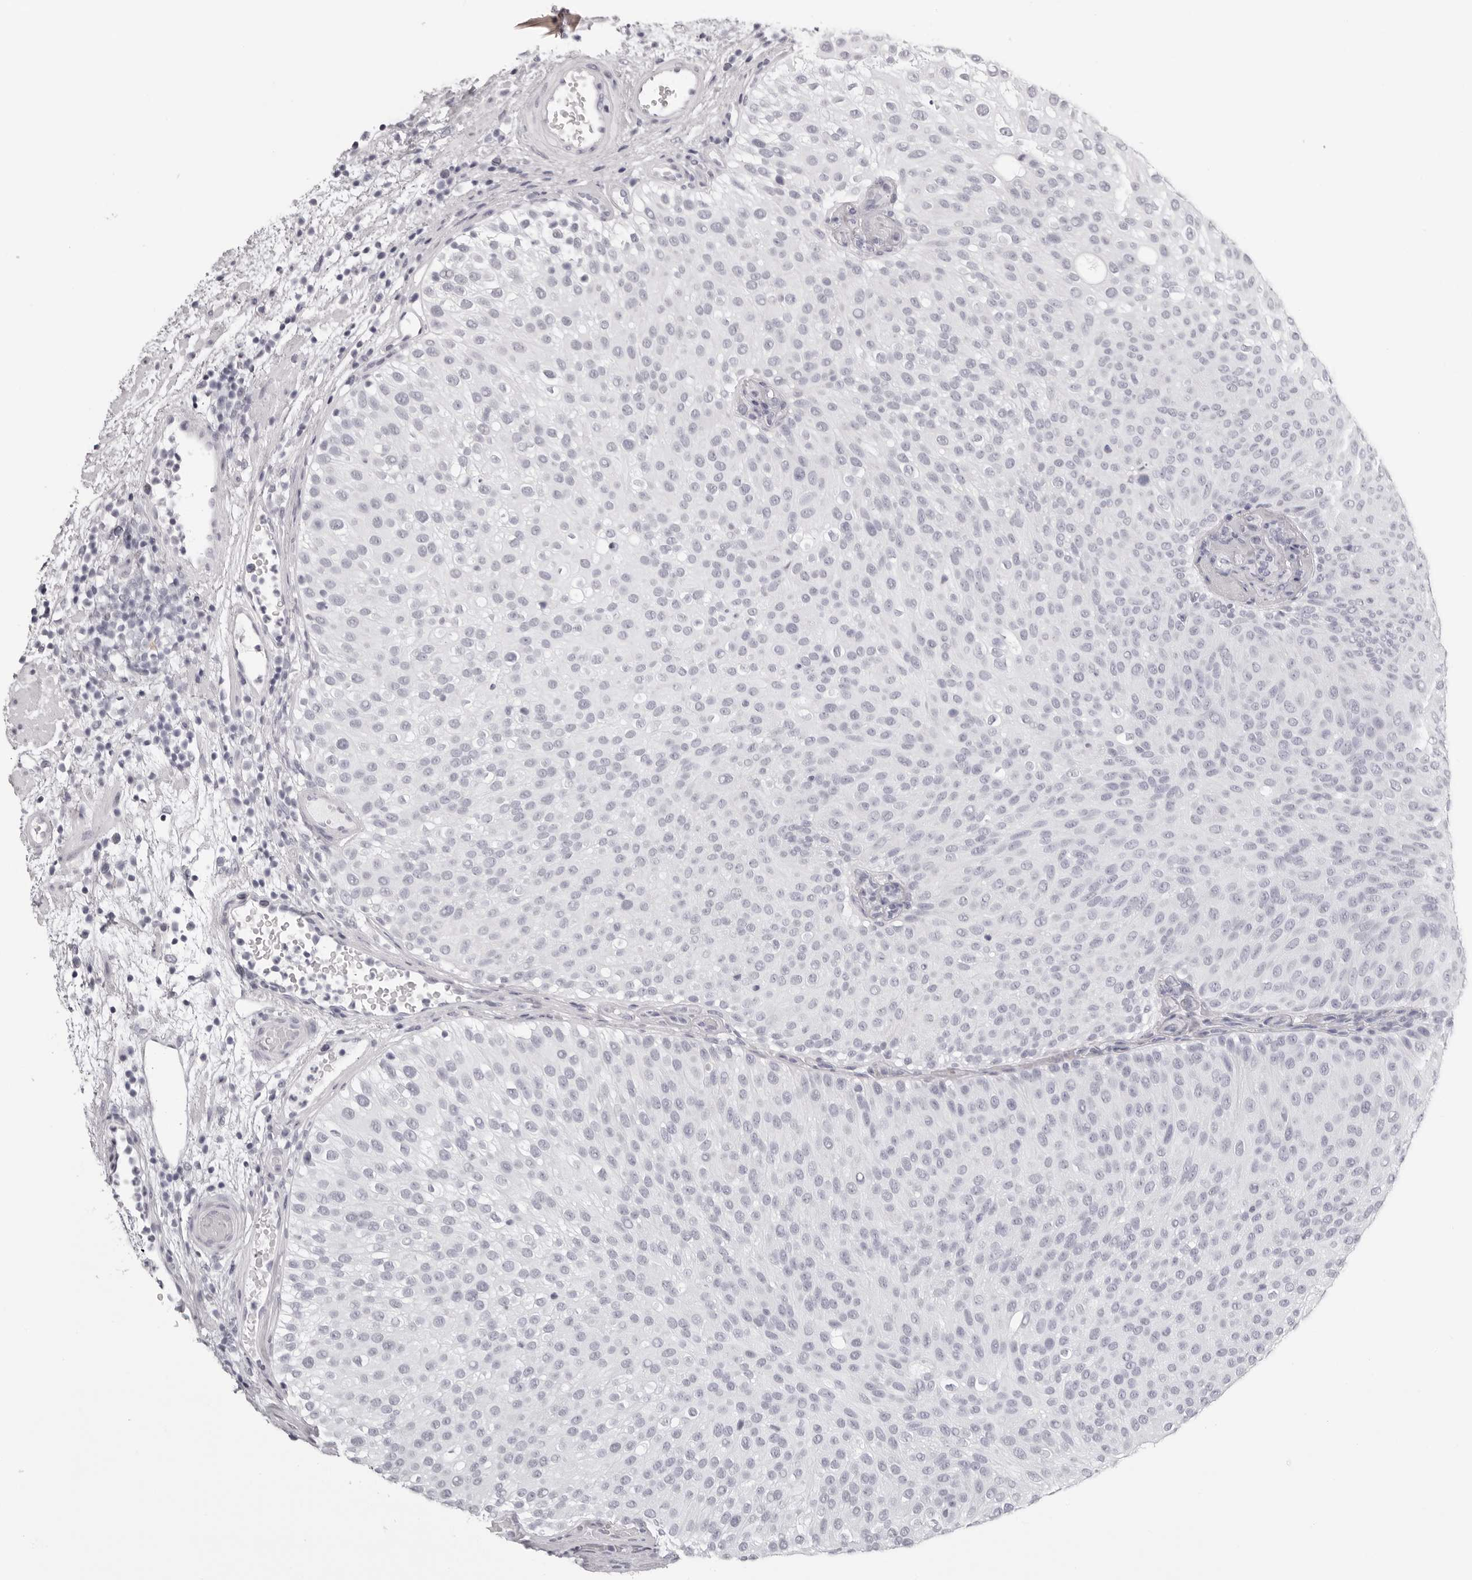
{"staining": {"intensity": "negative", "quantity": "none", "location": "none"}, "tissue": "urothelial cancer", "cell_type": "Tumor cells", "image_type": "cancer", "snomed": [{"axis": "morphology", "description": "Urothelial carcinoma, Low grade"}, {"axis": "topography", "description": "Urinary bladder"}], "caption": "The immunohistochemistry histopathology image has no significant staining in tumor cells of urothelial cancer tissue.", "gene": "RHO", "patient": {"sex": "male", "age": 78}}